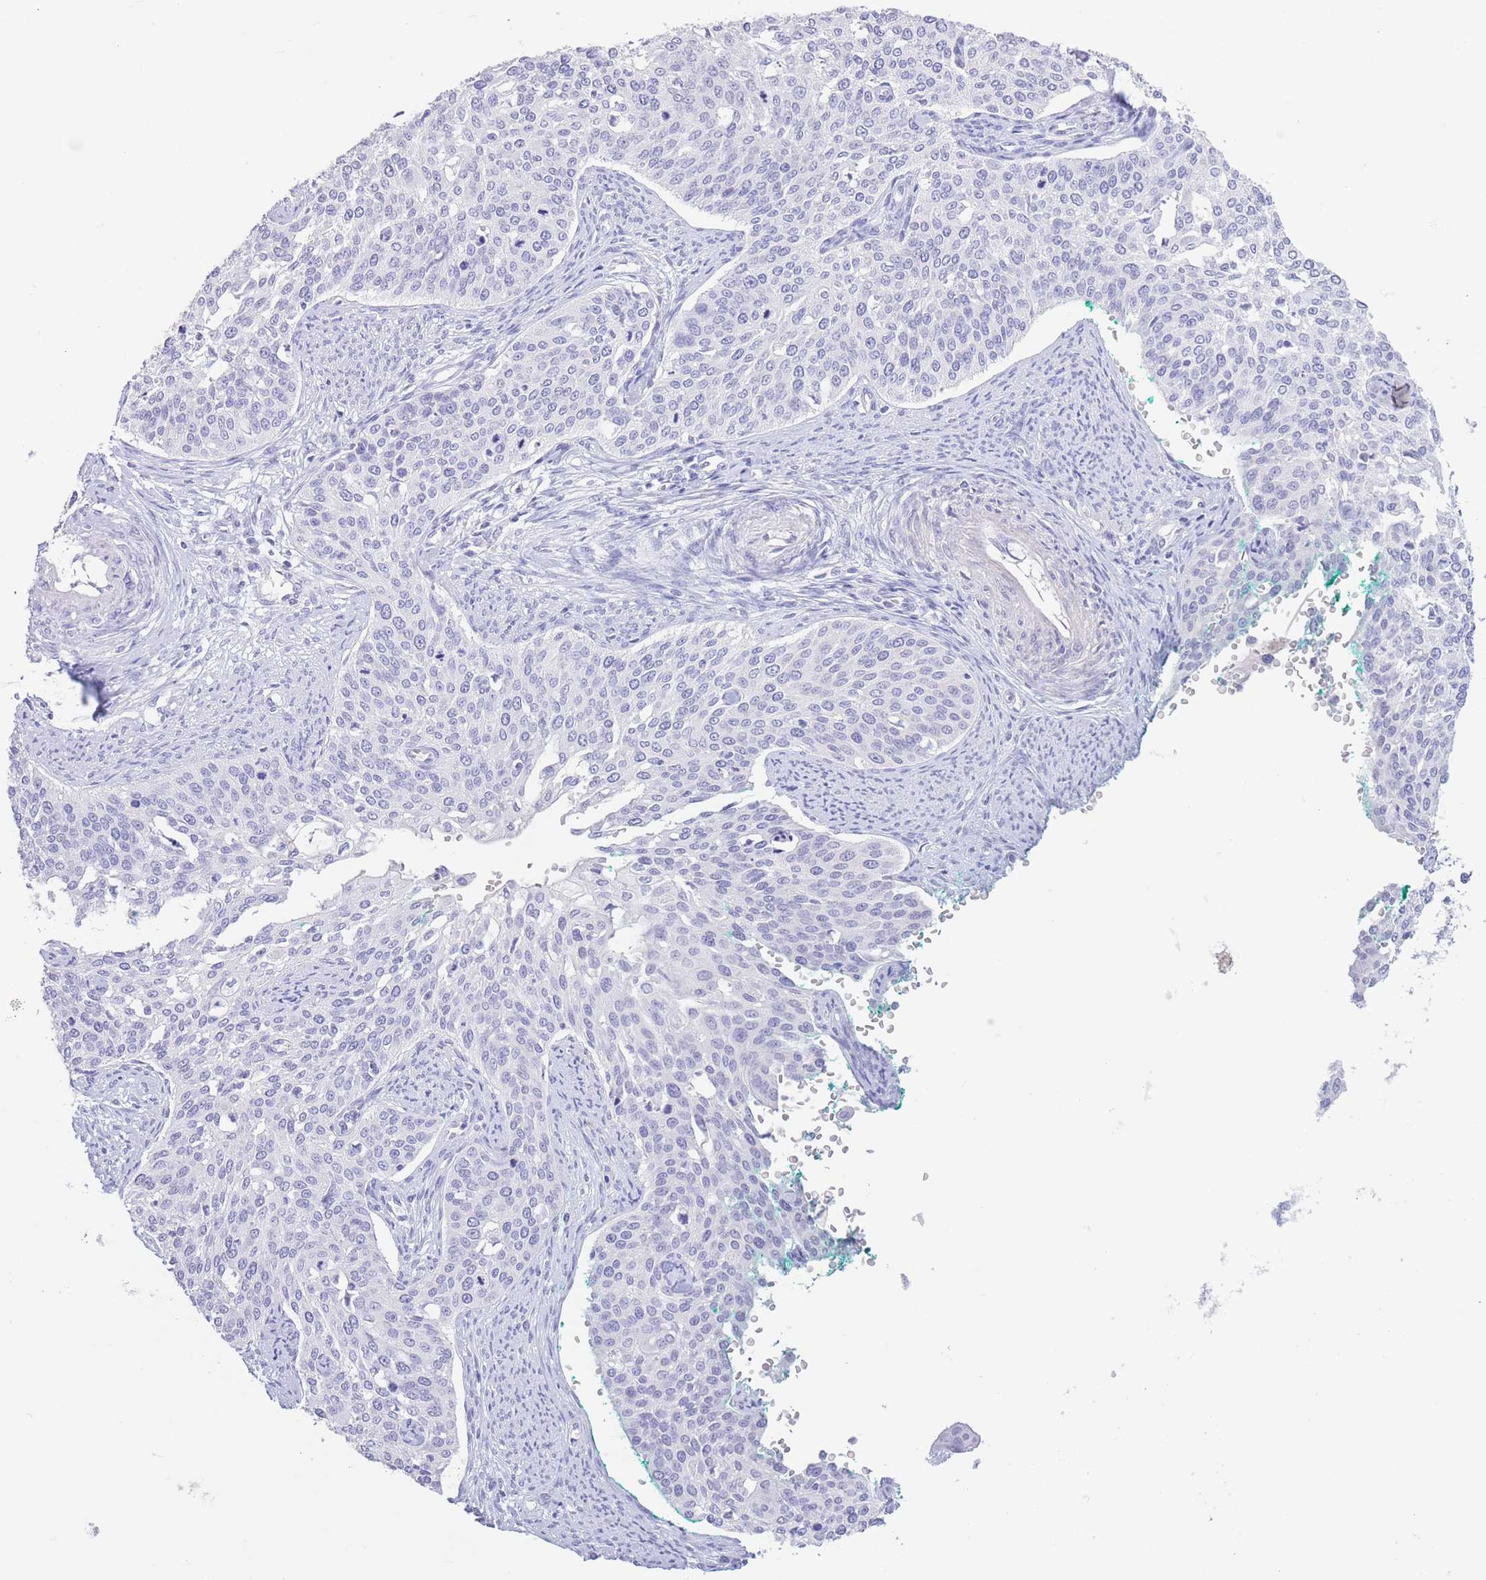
{"staining": {"intensity": "negative", "quantity": "none", "location": "none"}, "tissue": "cervical cancer", "cell_type": "Tumor cells", "image_type": "cancer", "snomed": [{"axis": "morphology", "description": "Squamous cell carcinoma, NOS"}, {"axis": "topography", "description": "Cervix"}], "caption": "Immunohistochemical staining of human cervical cancer exhibits no significant staining in tumor cells.", "gene": "PKLR", "patient": {"sex": "female", "age": 44}}